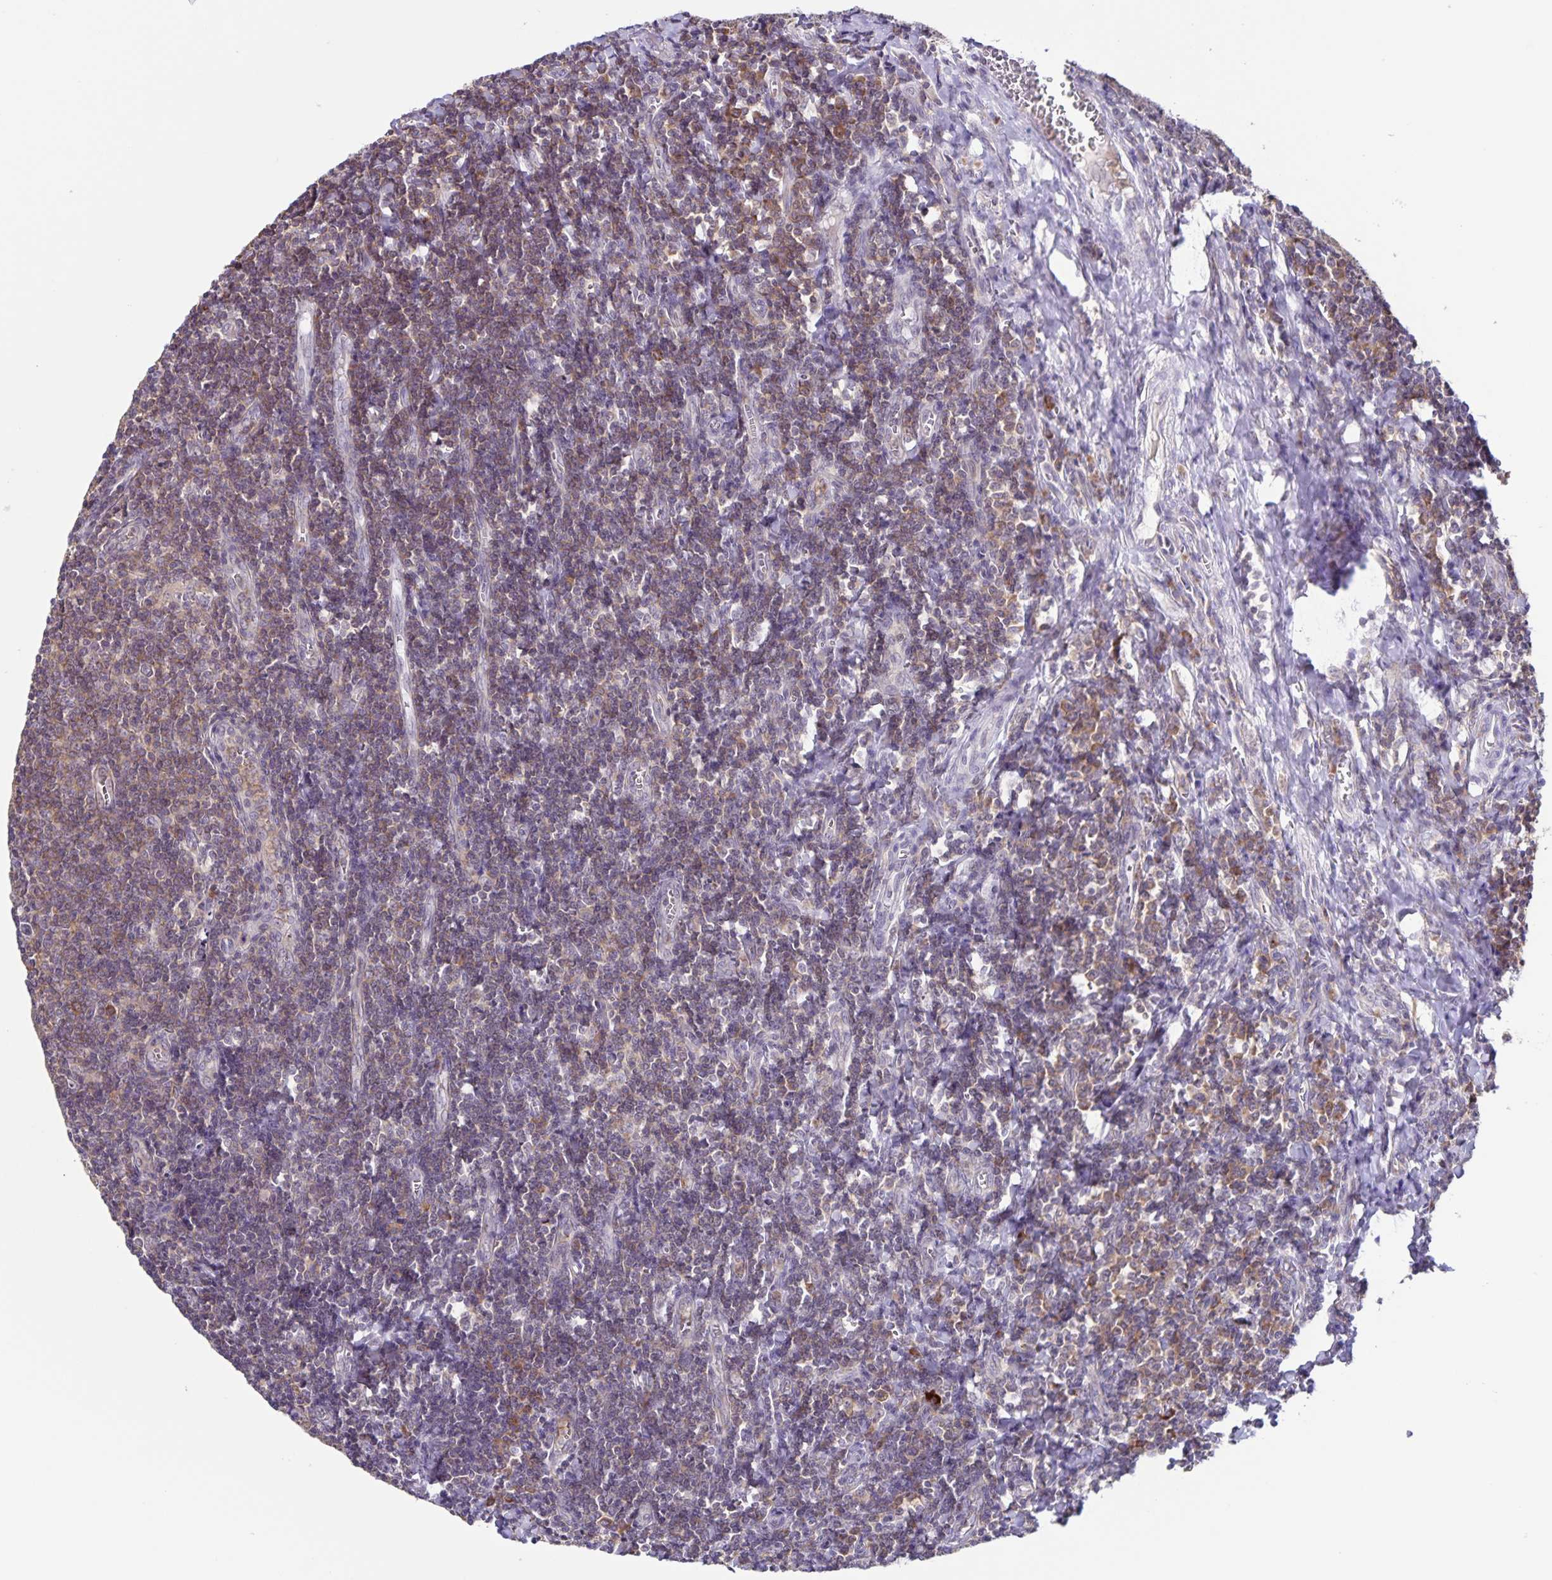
{"staining": {"intensity": "weak", "quantity": "25%-75%", "location": "cytoplasmic/membranous"}, "tissue": "tonsil", "cell_type": "Non-germinal center cells", "image_type": "normal", "snomed": [{"axis": "morphology", "description": "Normal tissue, NOS"}, {"axis": "morphology", "description": "Inflammation, NOS"}, {"axis": "topography", "description": "Tonsil"}], "caption": "Immunohistochemistry (DAB) staining of normal tonsil reveals weak cytoplasmic/membranous protein positivity in approximately 25%-75% of non-germinal center cells. The staining is performed using DAB (3,3'-diaminobenzidine) brown chromogen to label protein expression. The nuclei are counter-stained blue using hematoxylin.", "gene": "STPG4", "patient": {"sex": "female", "age": 31}}